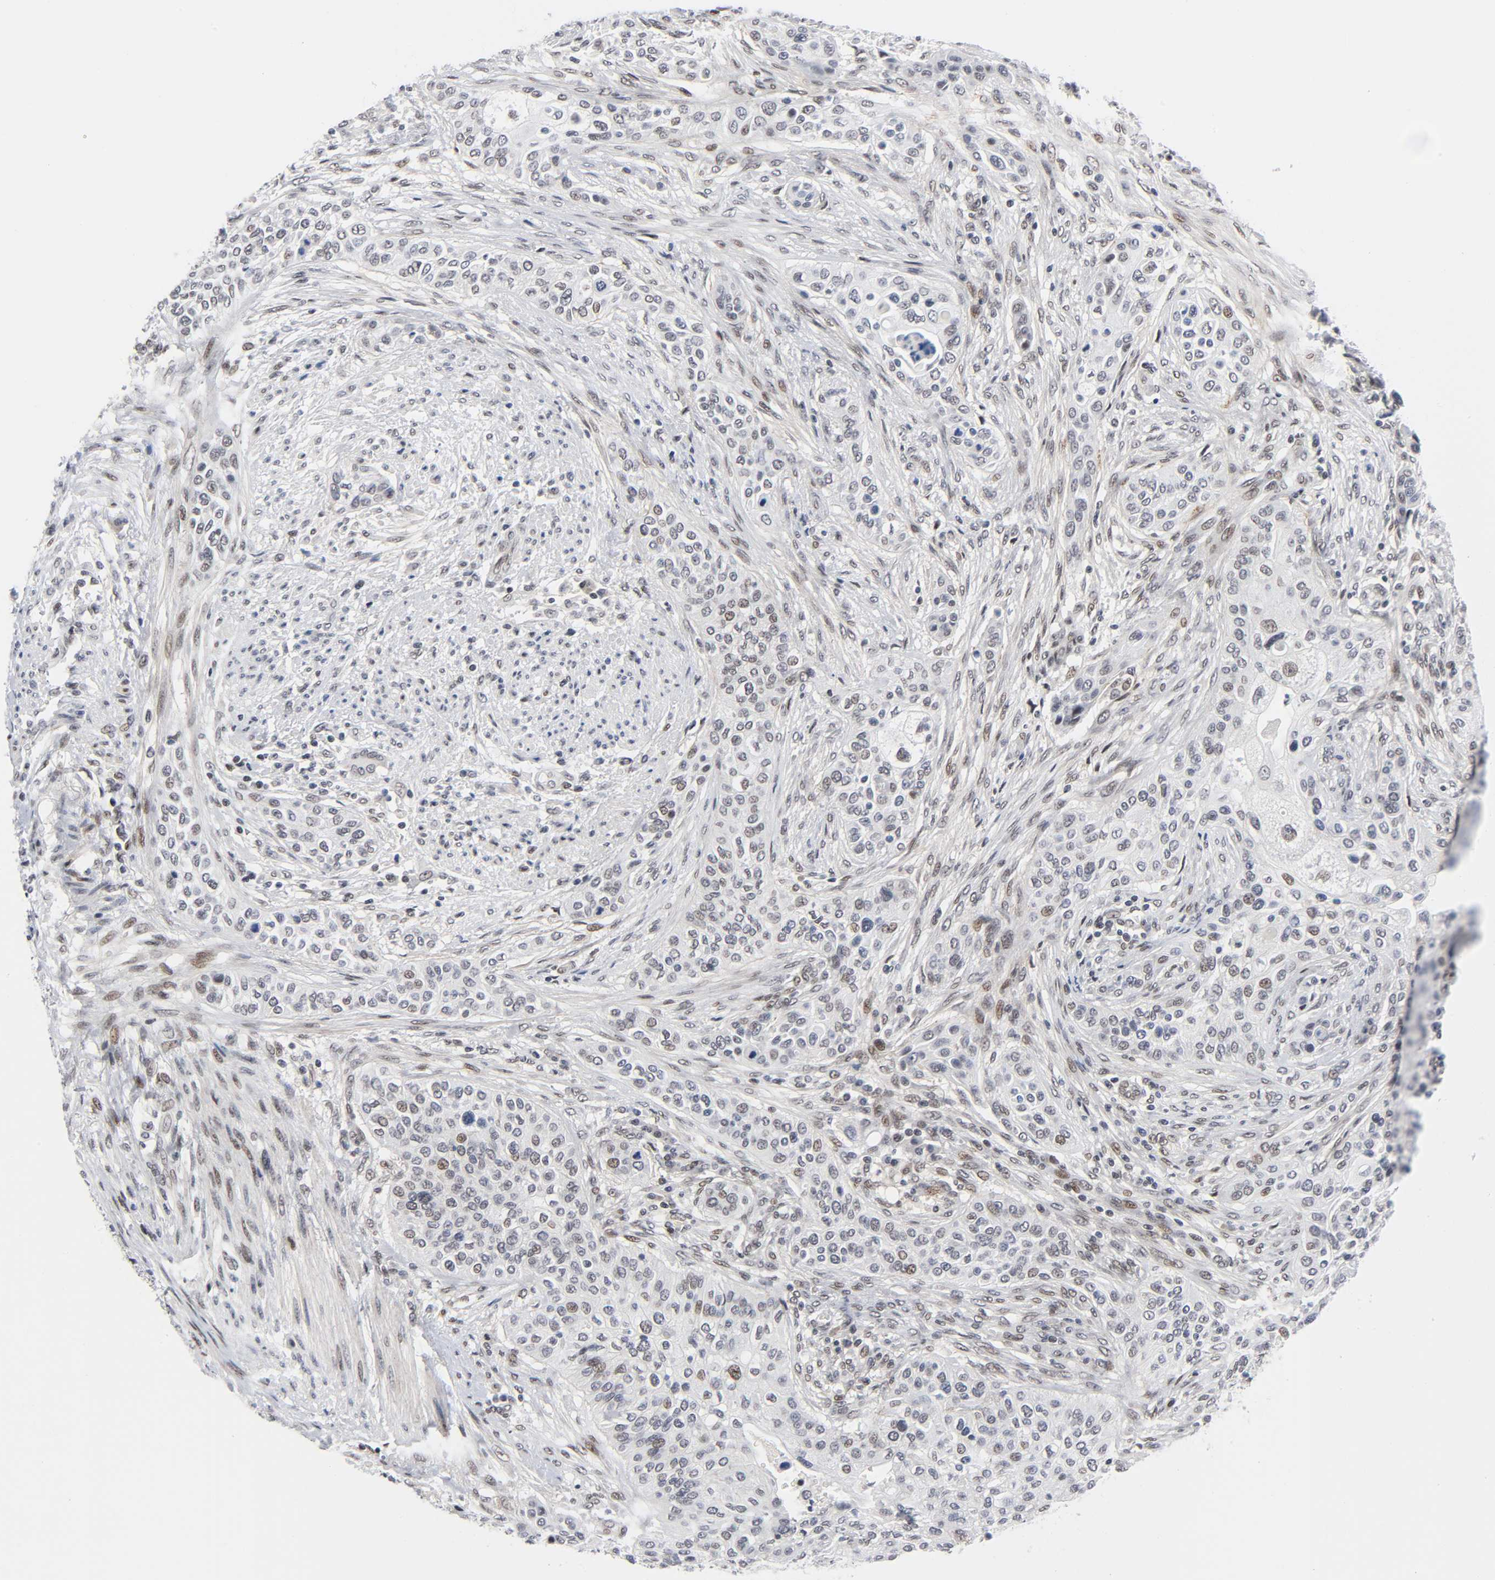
{"staining": {"intensity": "weak", "quantity": "25%-75%", "location": "nuclear"}, "tissue": "urothelial cancer", "cell_type": "Tumor cells", "image_type": "cancer", "snomed": [{"axis": "morphology", "description": "Urothelial carcinoma, High grade"}, {"axis": "topography", "description": "Urinary bladder"}], "caption": "This image shows immunohistochemistry staining of high-grade urothelial carcinoma, with low weak nuclear staining in approximately 25%-75% of tumor cells.", "gene": "DIDO1", "patient": {"sex": "male", "age": 74}}